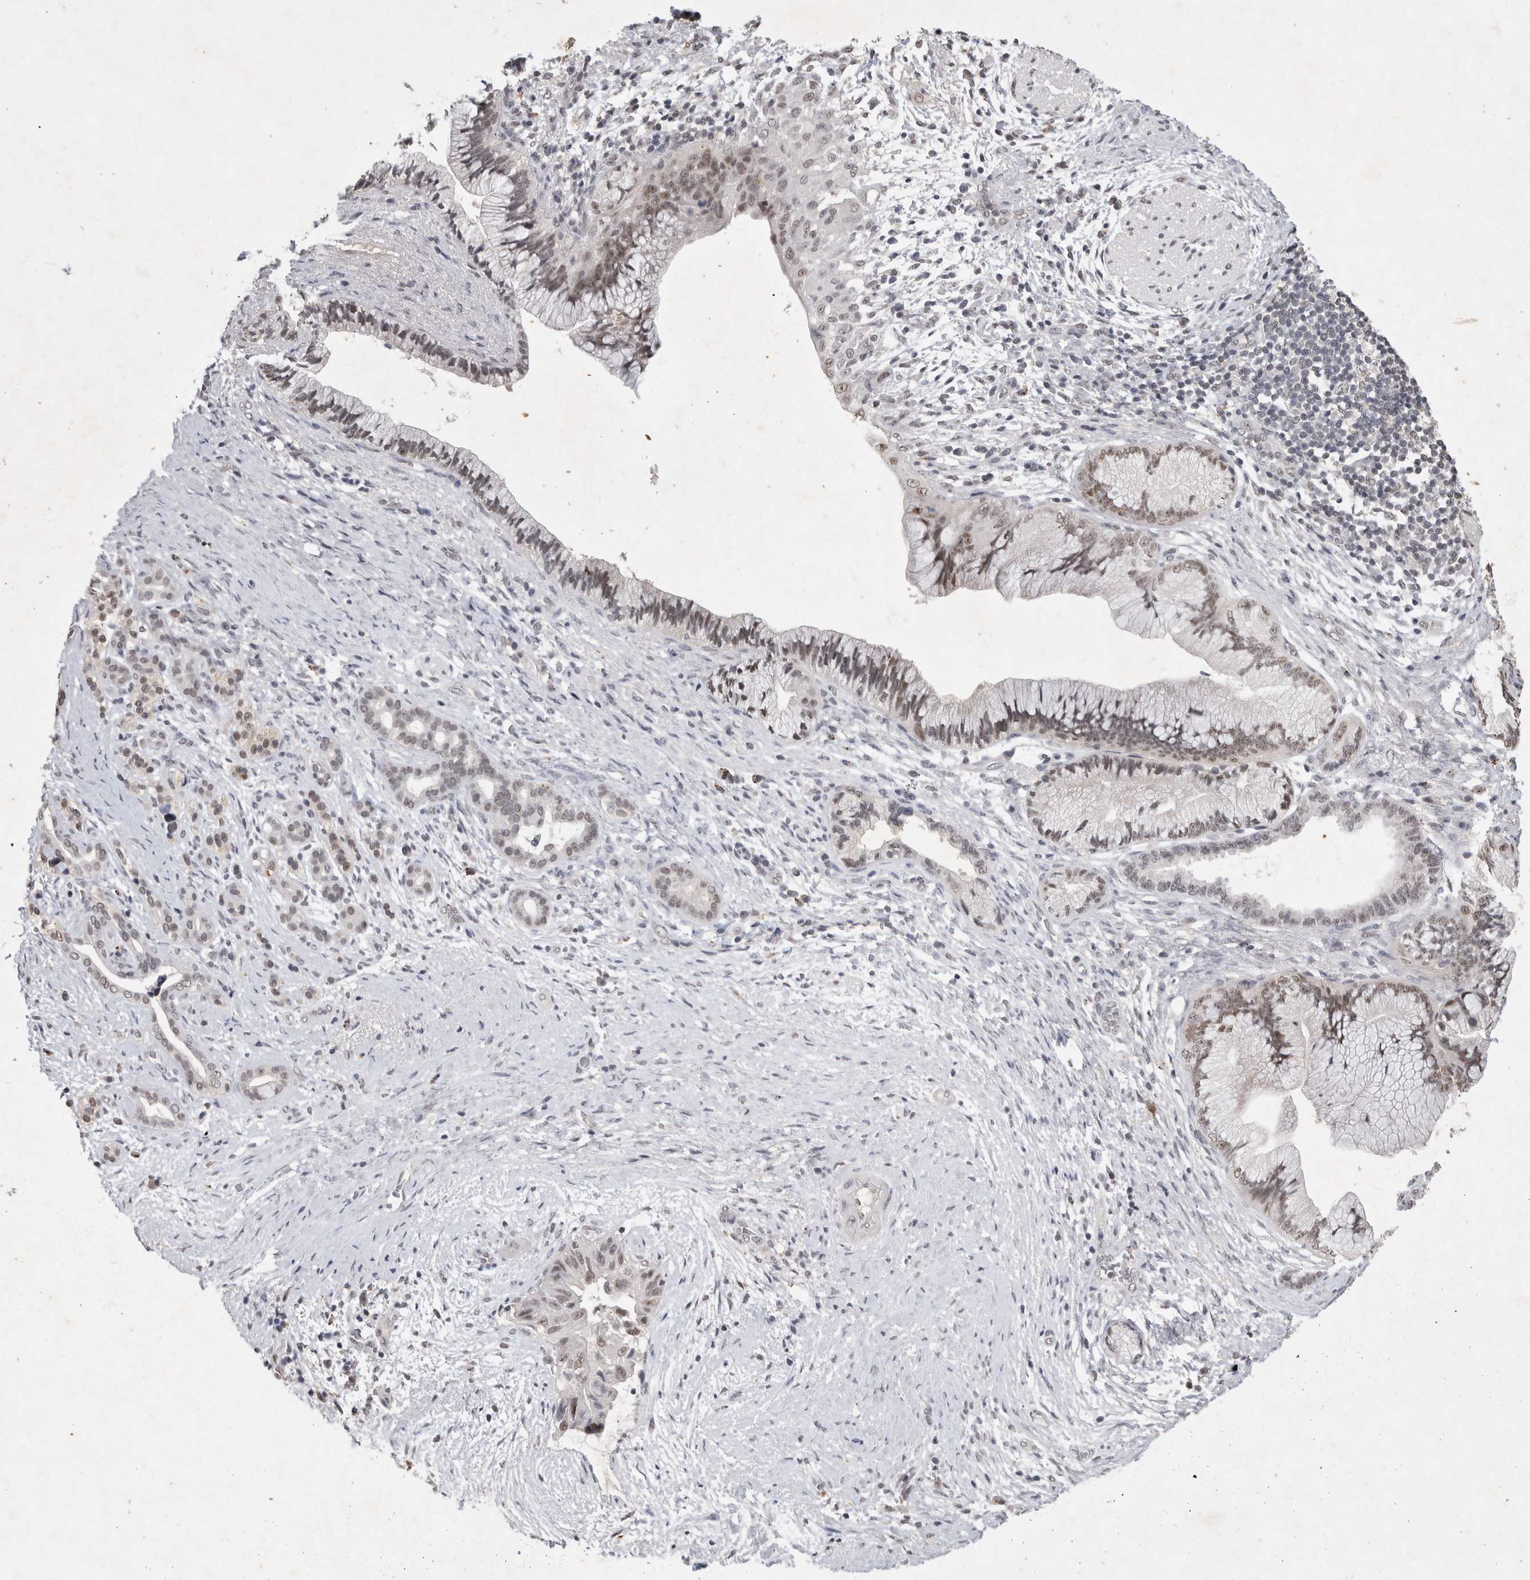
{"staining": {"intensity": "weak", "quantity": "<25%", "location": "nuclear"}, "tissue": "pancreatic cancer", "cell_type": "Tumor cells", "image_type": "cancer", "snomed": [{"axis": "morphology", "description": "Adenocarcinoma, NOS"}, {"axis": "topography", "description": "Pancreas"}], "caption": "IHC micrograph of neoplastic tissue: pancreatic adenocarcinoma stained with DAB (3,3'-diaminobenzidine) demonstrates no significant protein positivity in tumor cells.", "gene": "XRCC5", "patient": {"sex": "male", "age": 59}}